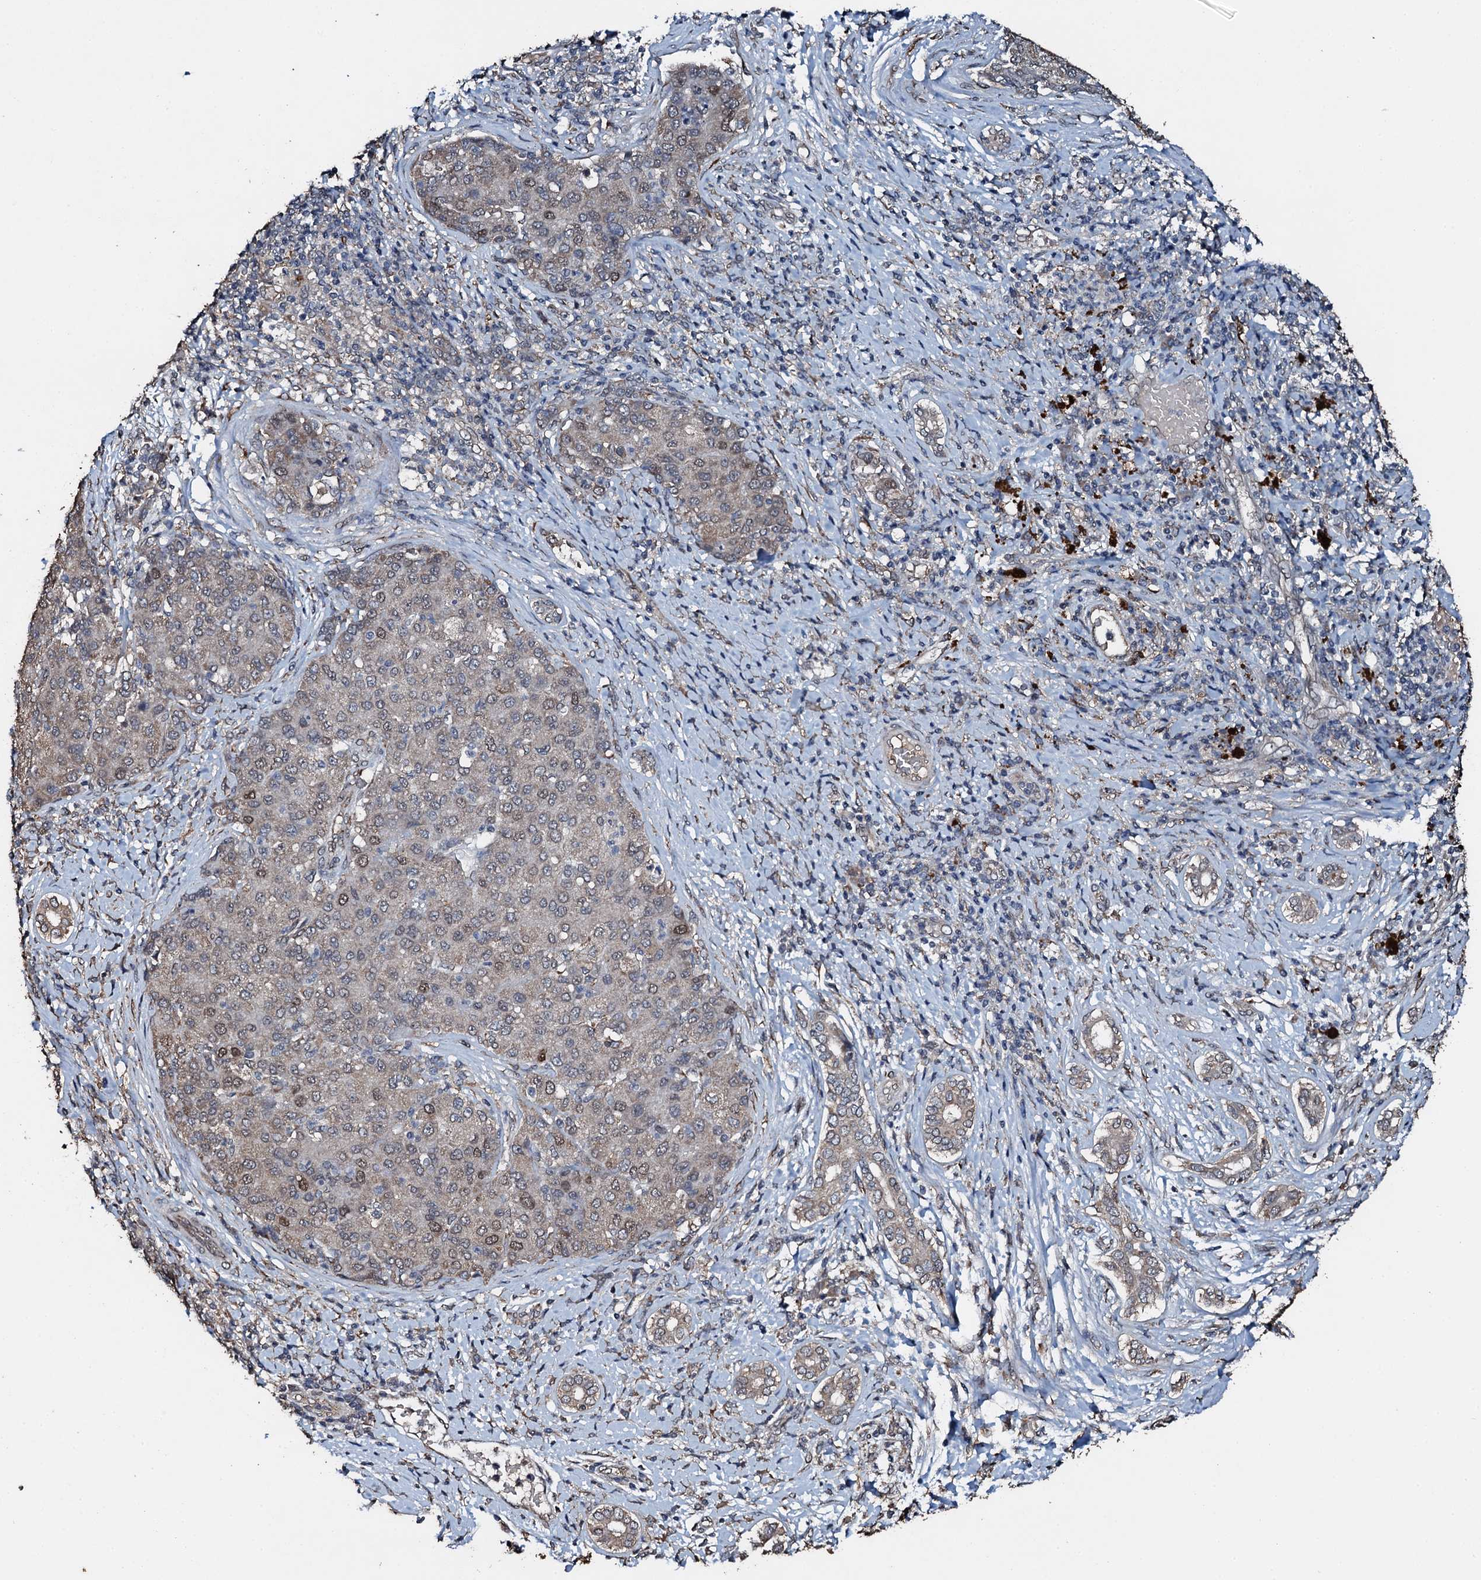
{"staining": {"intensity": "moderate", "quantity": "<25%", "location": "nuclear"}, "tissue": "liver cancer", "cell_type": "Tumor cells", "image_type": "cancer", "snomed": [{"axis": "morphology", "description": "Carcinoma, Hepatocellular, NOS"}, {"axis": "topography", "description": "Liver"}], "caption": "High-power microscopy captured an IHC histopathology image of hepatocellular carcinoma (liver), revealing moderate nuclear staining in approximately <25% of tumor cells. (DAB (3,3'-diaminobenzidine) IHC with brightfield microscopy, high magnification).", "gene": "ADAMTS10", "patient": {"sex": "male", "age": 65}}